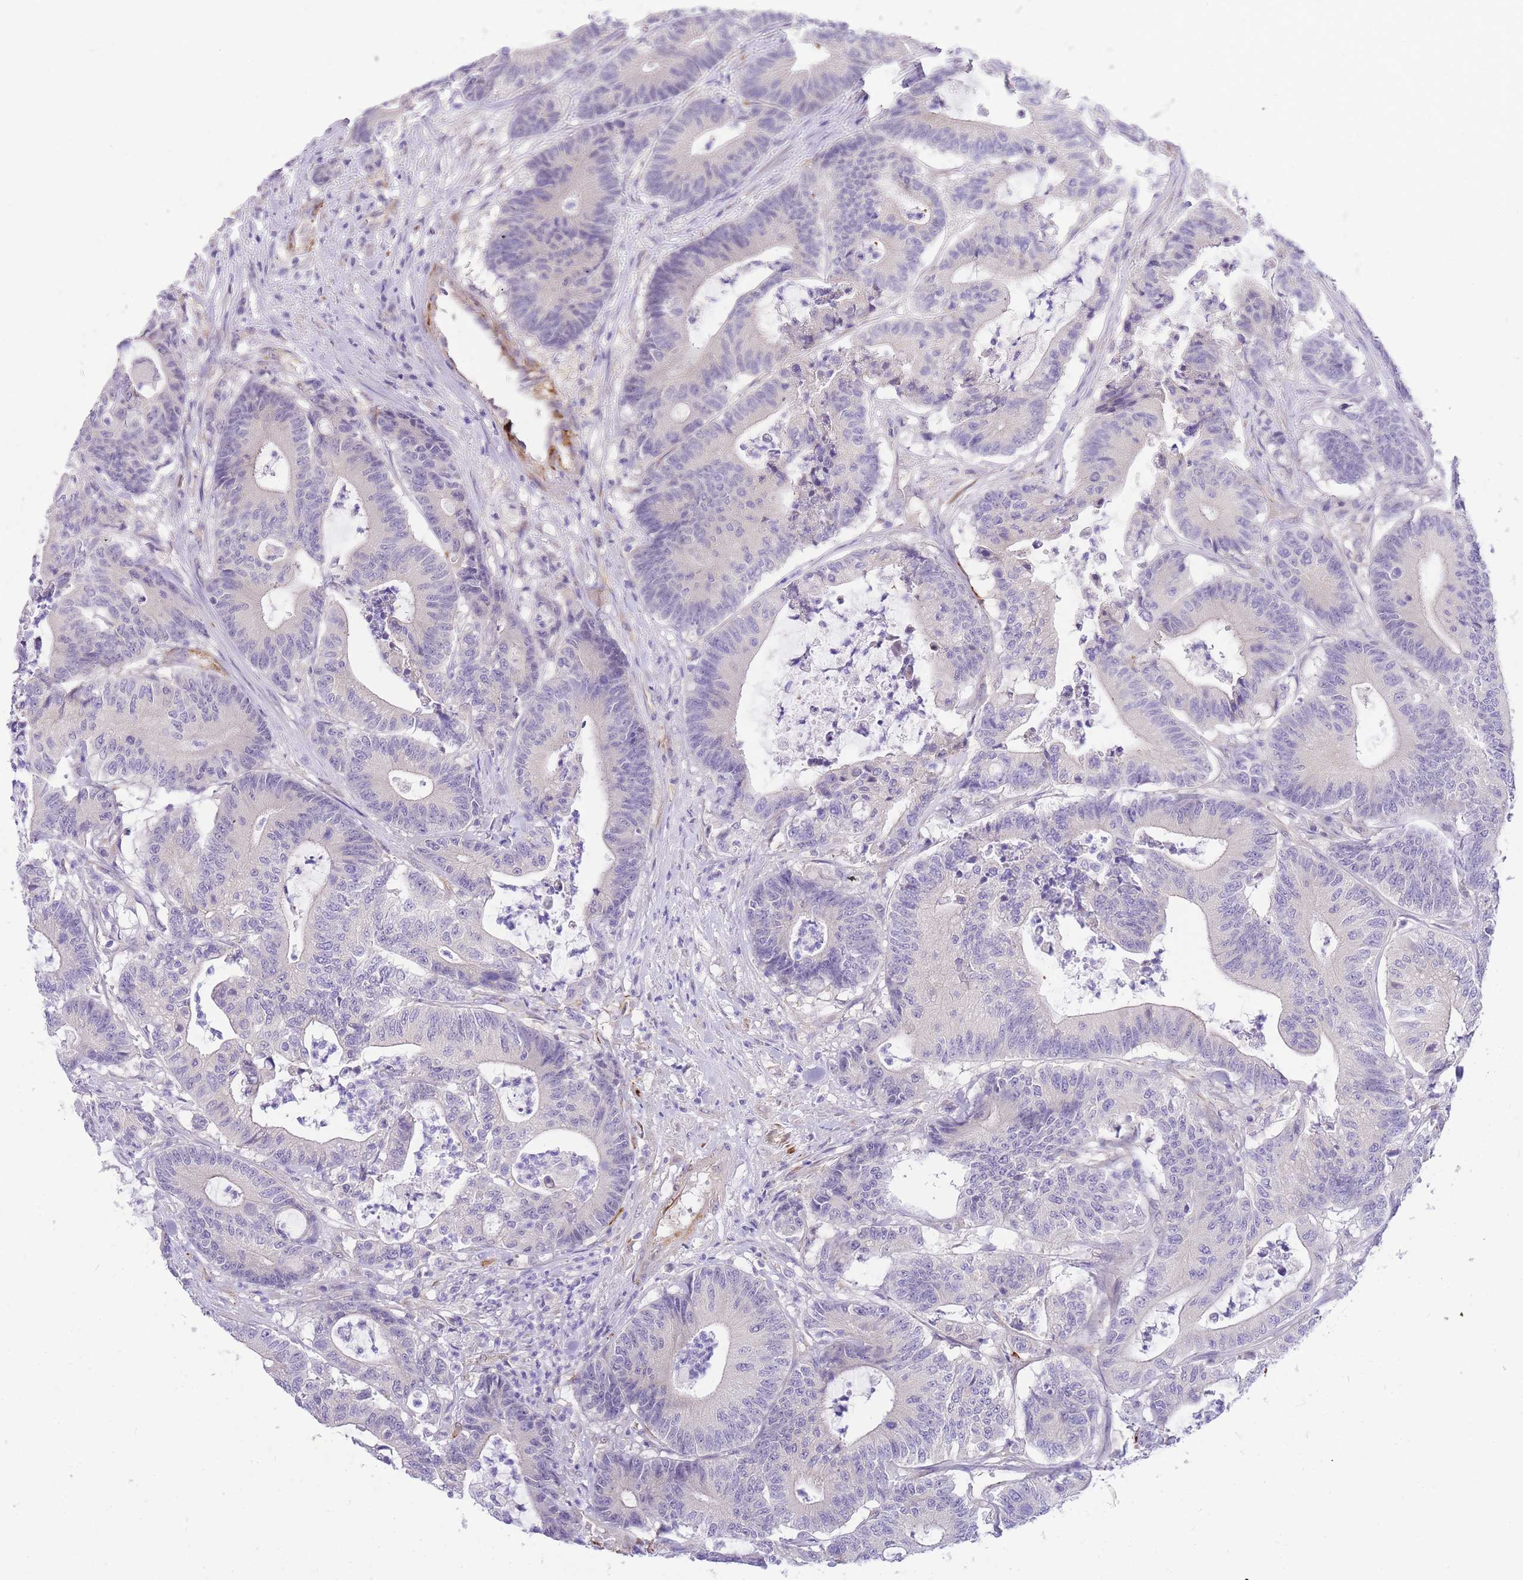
{"staining": {"intensity": "negative", "quantity": "none", "location": "none"}, "tissue": "colorectal cancer", "cell_type": "Tumor cells", "image_type": "cancer", "snomed": [{"axis": "morphology", "description": "Adenocarcinoma, NOS"}, {"axis": "topography", "description": "Colon"}], "caption": "IHC histopathology image of human adenocarcinoma (colorectal) stained for a protein (brown), which shows no staining in tumor cells.", "gene": "S100PBP", "patient": {"sex": "female", "age": 84}}